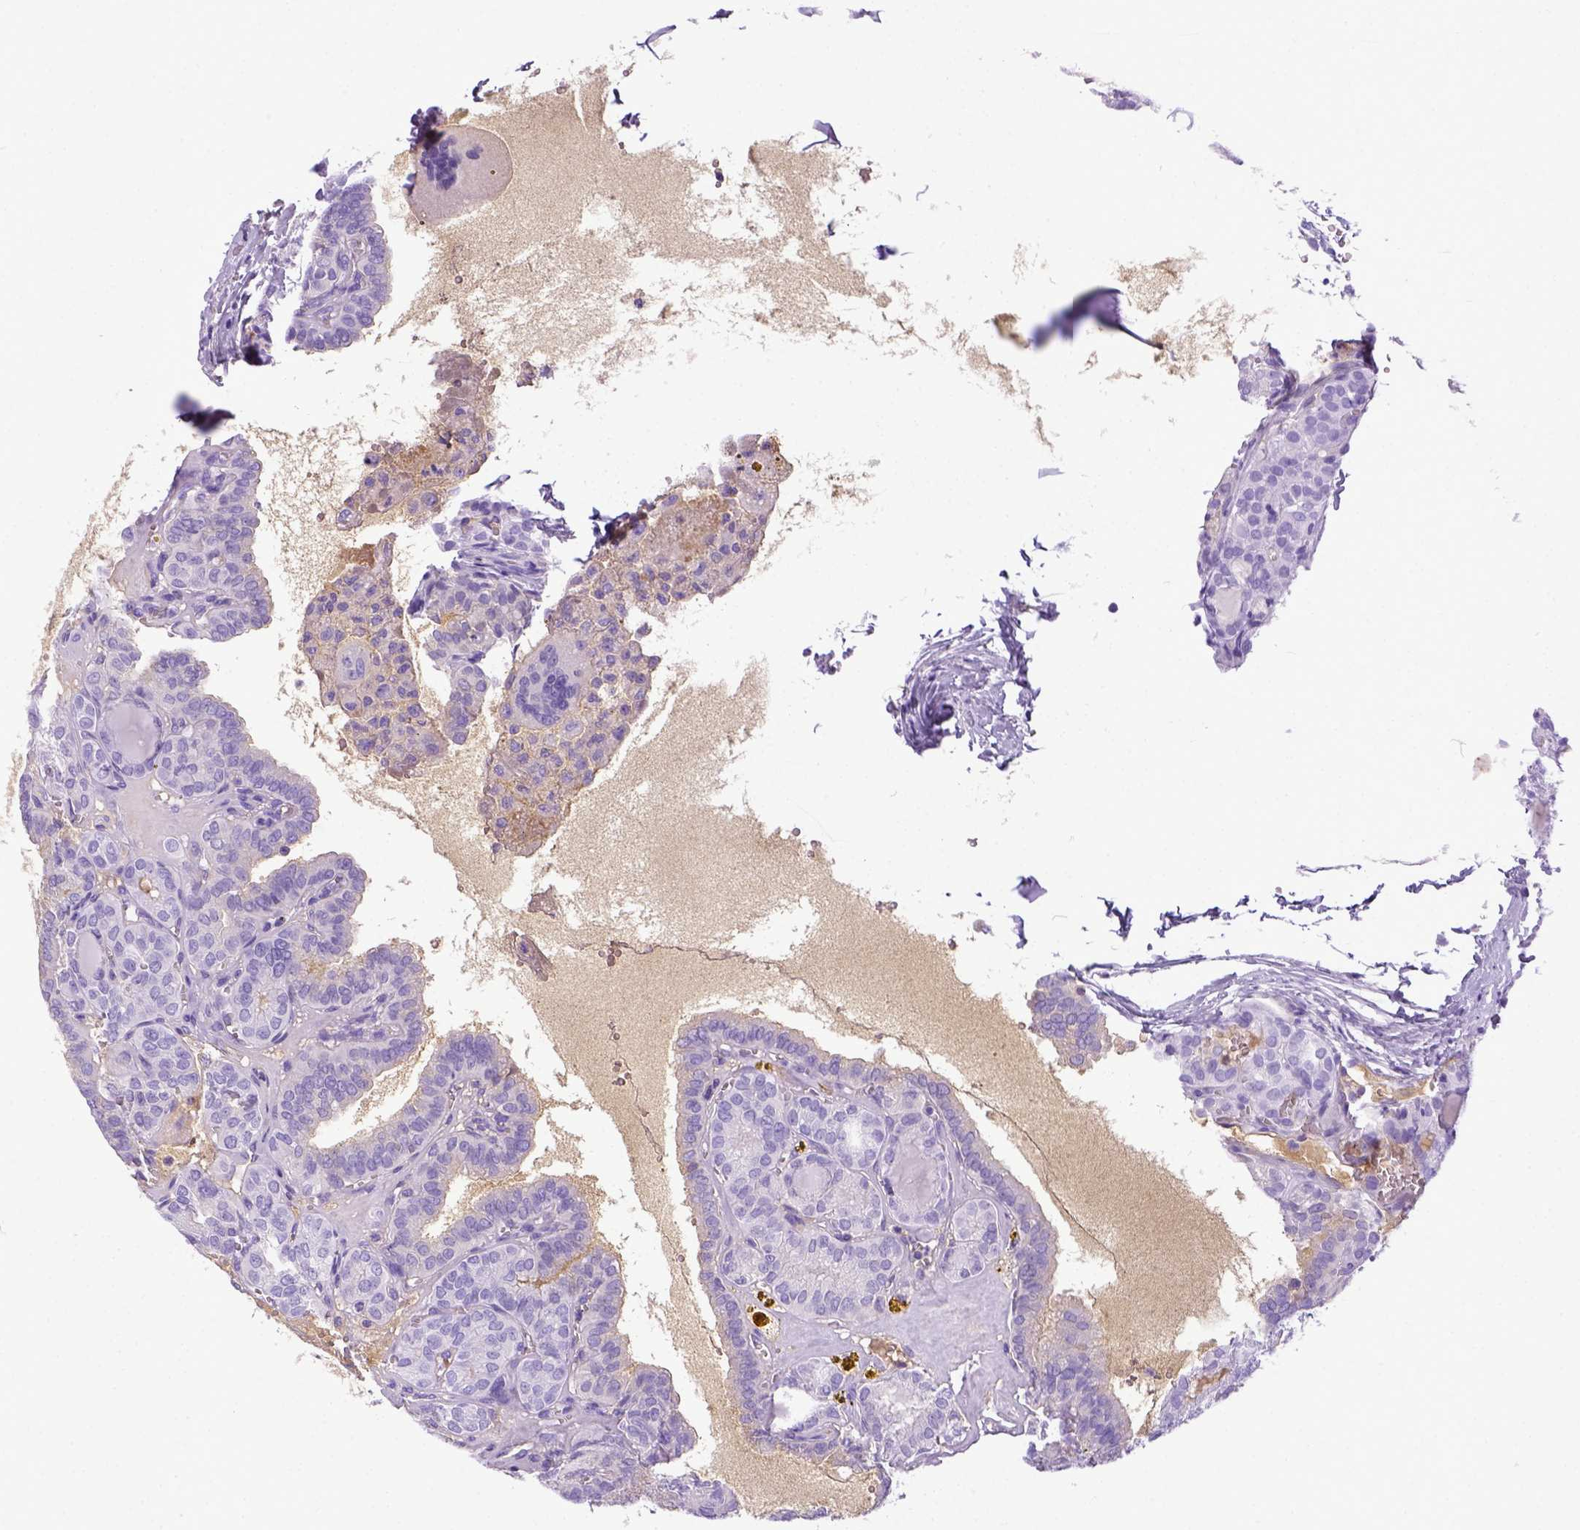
{"staining": {"intensity": "negative", "quantity": "none", "location": "none"}, "tissue": "thyroid cancer", "cell_type": "Tumor cells", "image_type": "cancer", "snomed": [{"axis": "morphology", "description": "Papillary adenocarcinoma, NOS"}, {"axis": "topography", "description": "Thyroid gland"}], "caption": "Immunohistochemistry of human thyroid cancer reveals no positivity in tumor cells.", "gene": "ITIH4", "patient": {"sex": "female", "age": 41}}